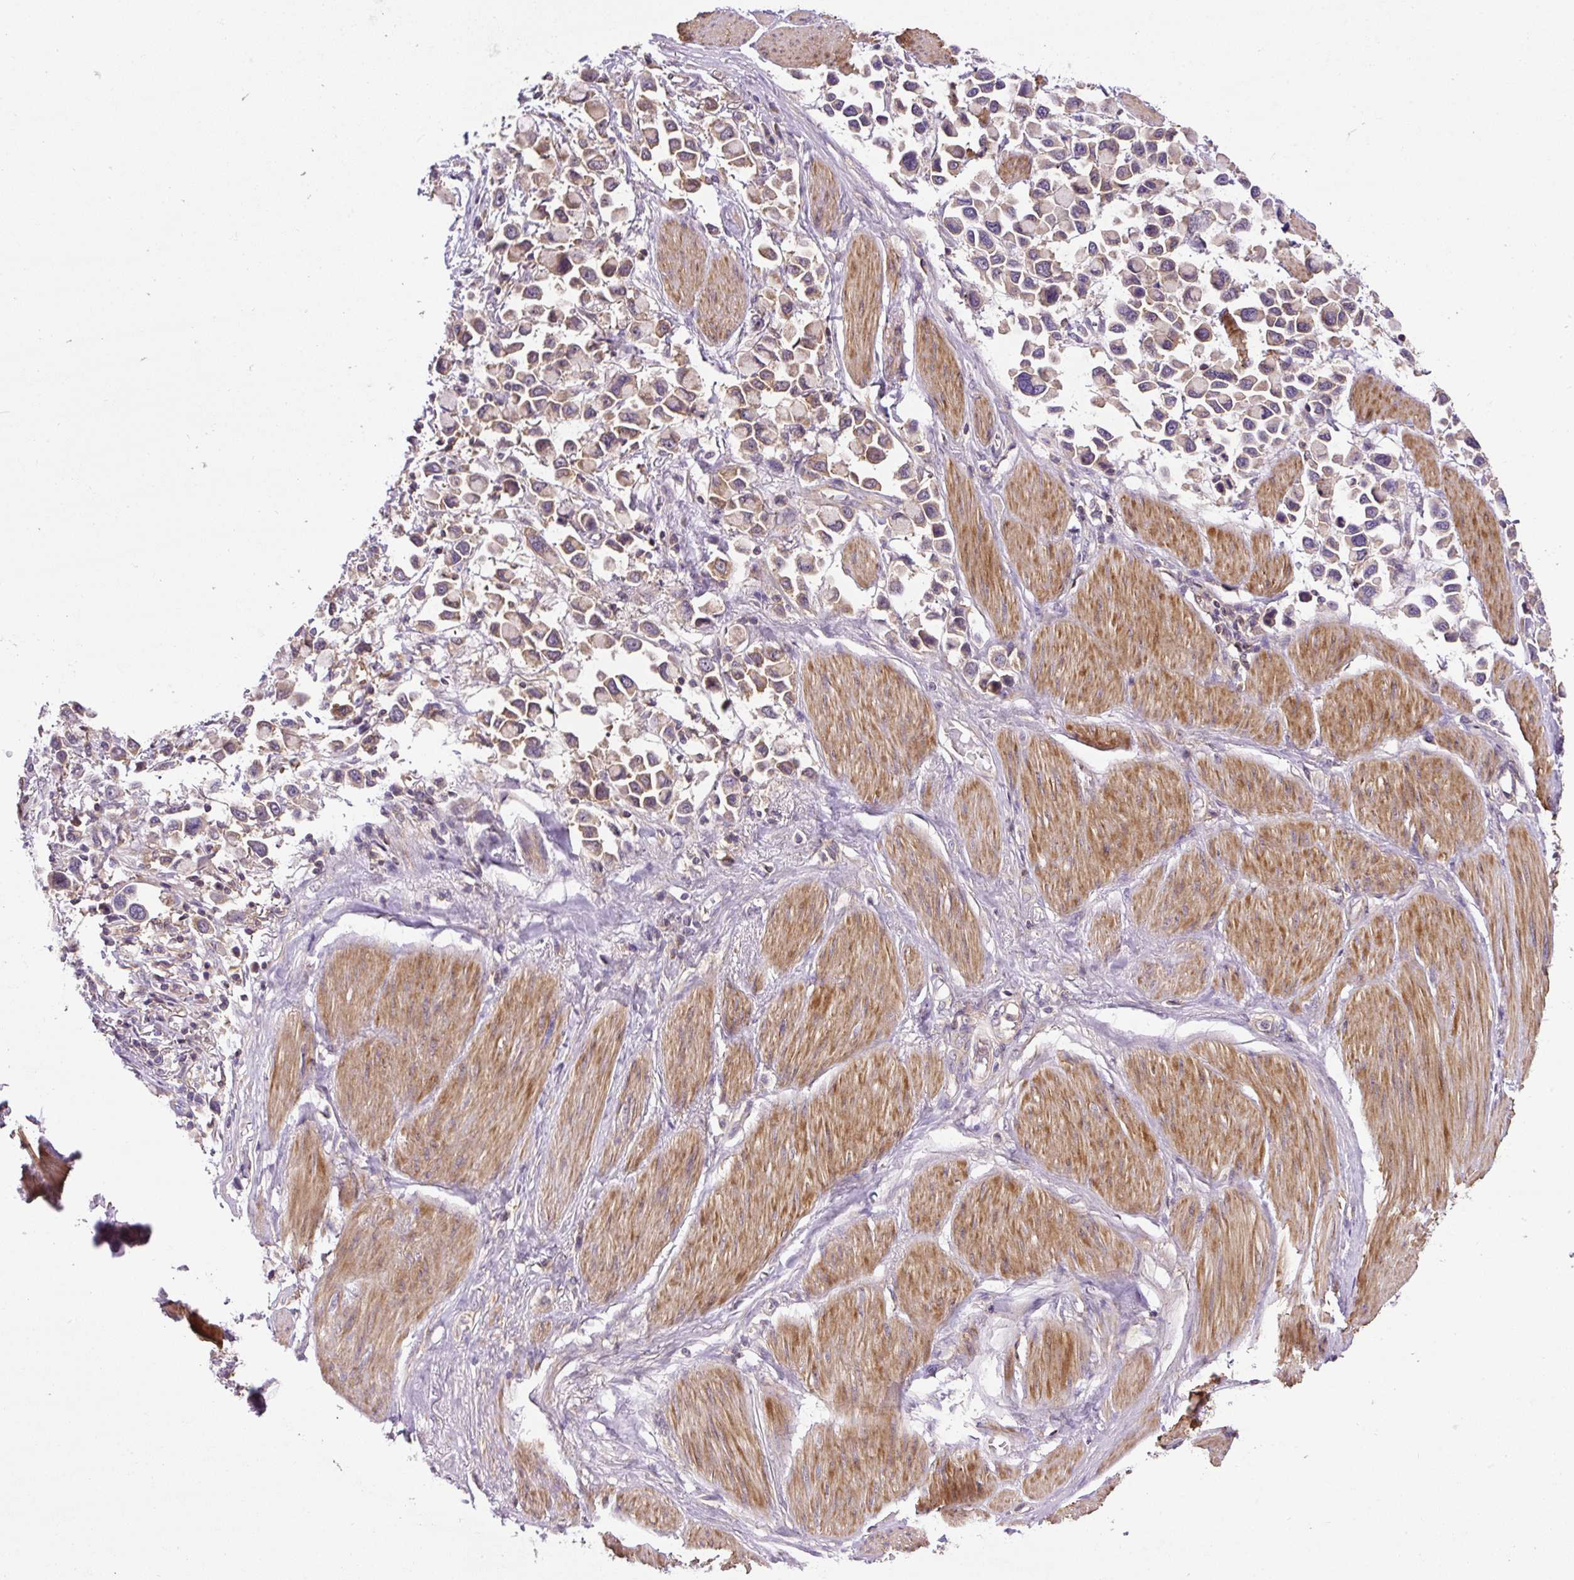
{"staining": {"intensity": "weak", "quantity": ">75%", "location": "cytoplasmic/membranous"}, "tissue": "stomach cancer", "cell_type": "Tumor cells", "image_type": "cancer", "snomed": [{"axis": "morphology", "description": "Adenocarcinoma, NOS"}, {"axis": "topography", "description": "Stomach"}], "caption": "Weak cytoplasmic/membranous positivity for a protein is present in about >75% of tumor cells of stomach cancer using IHC.", "gene": "CCDC28A", "patient": {"sex": "female", "age": 81}}